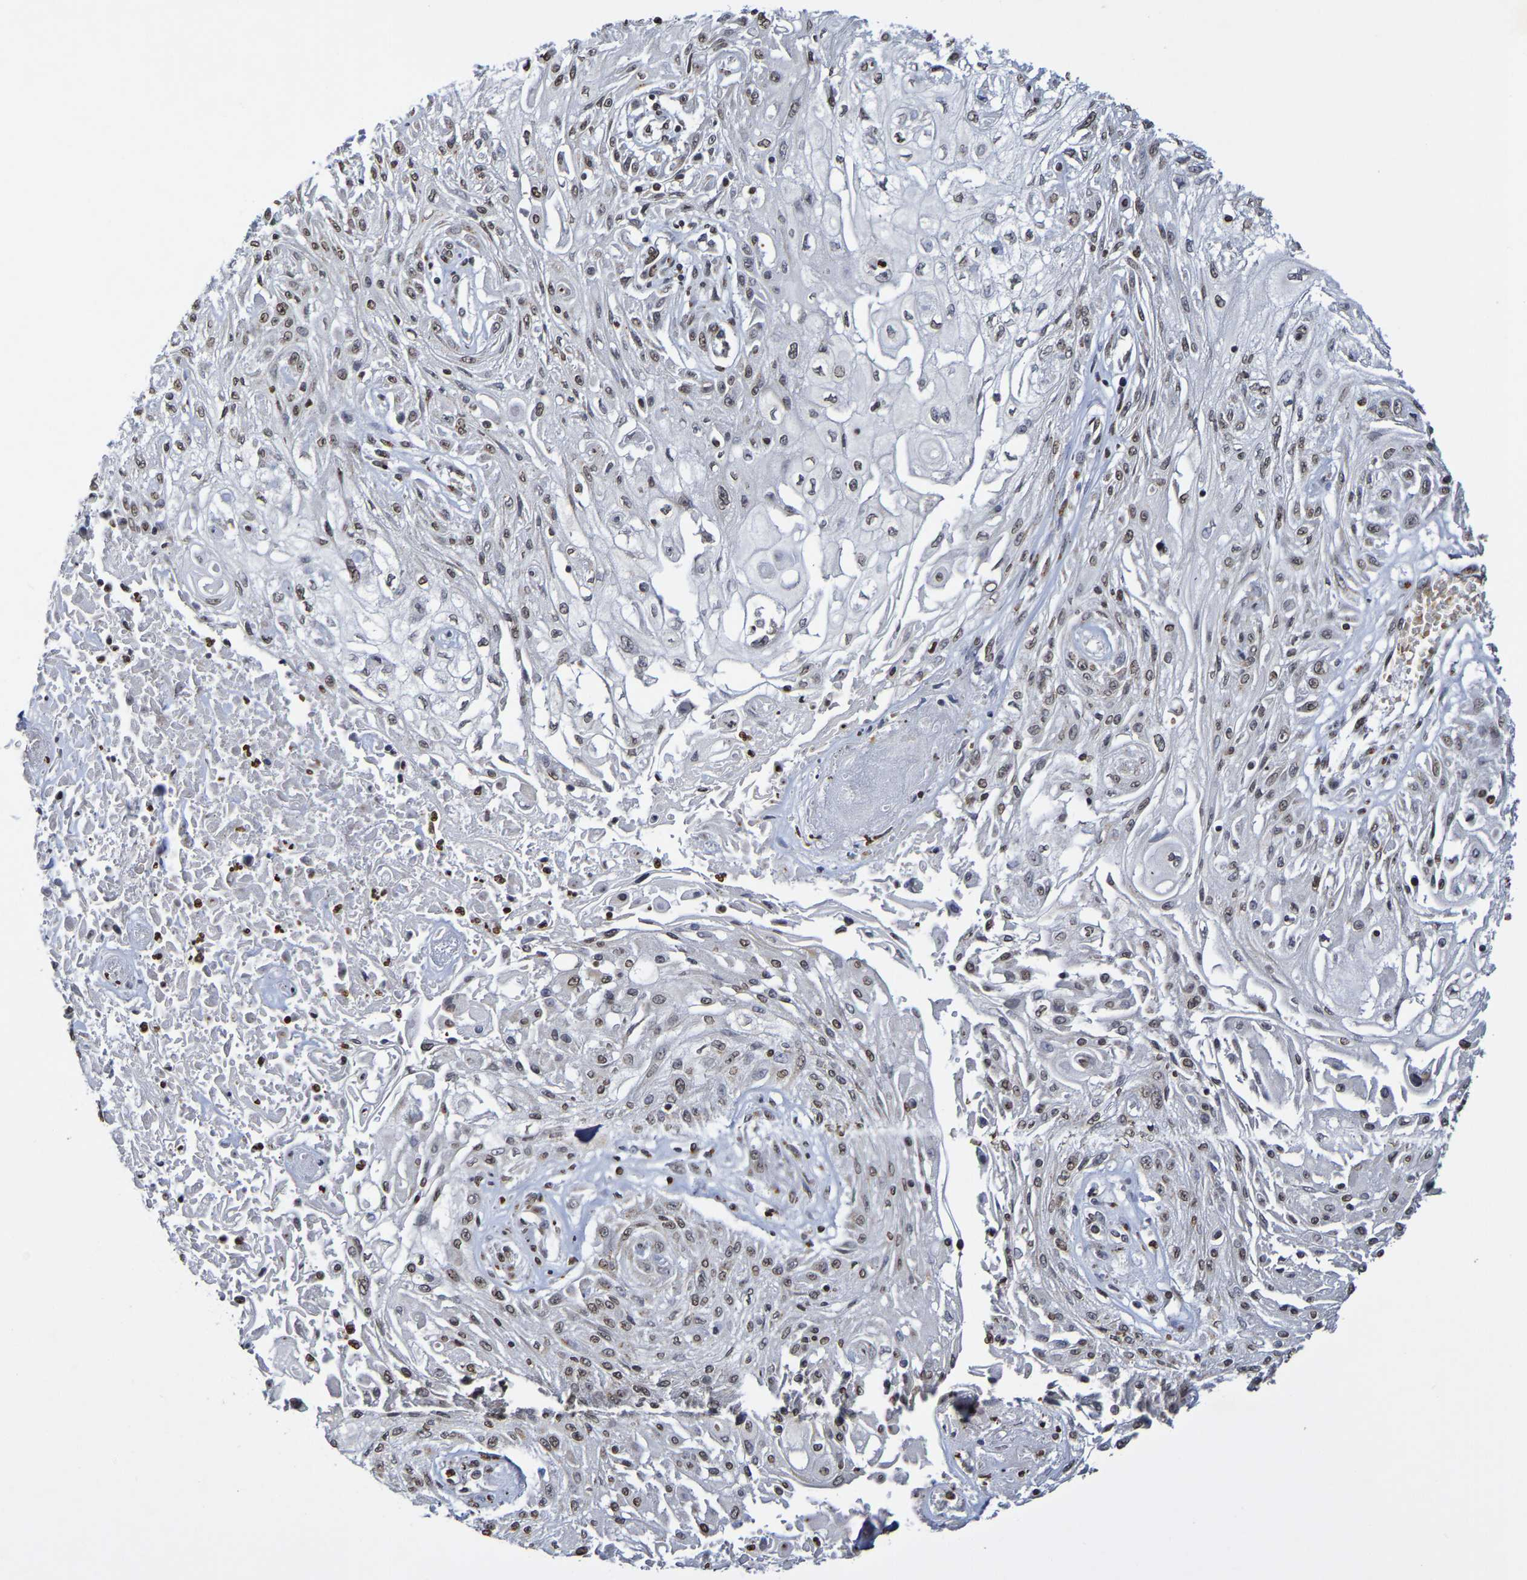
{"staining": {"intensity": "weak", "quantity": ">75%", "location": "nuclear"}, "tissue": "skin cancer", "cell_type": "Tumor cells", "image_type": "cancer", "snomed": [{"axis": "morphology", "description": "Squamous cell carcinoma, NOS"}, {"axis": "topography", "description": "Skin"}], "caption": "Squamous cell carcinoma (skin) stained with IHC shows weak nuclear expression in approximately >75% of tumor cells. Ihc stains the protein of interest in brown and the nuclei are stained blue.", "gene": "ATF4", "patient": {"sex": "male", "age": 75}}